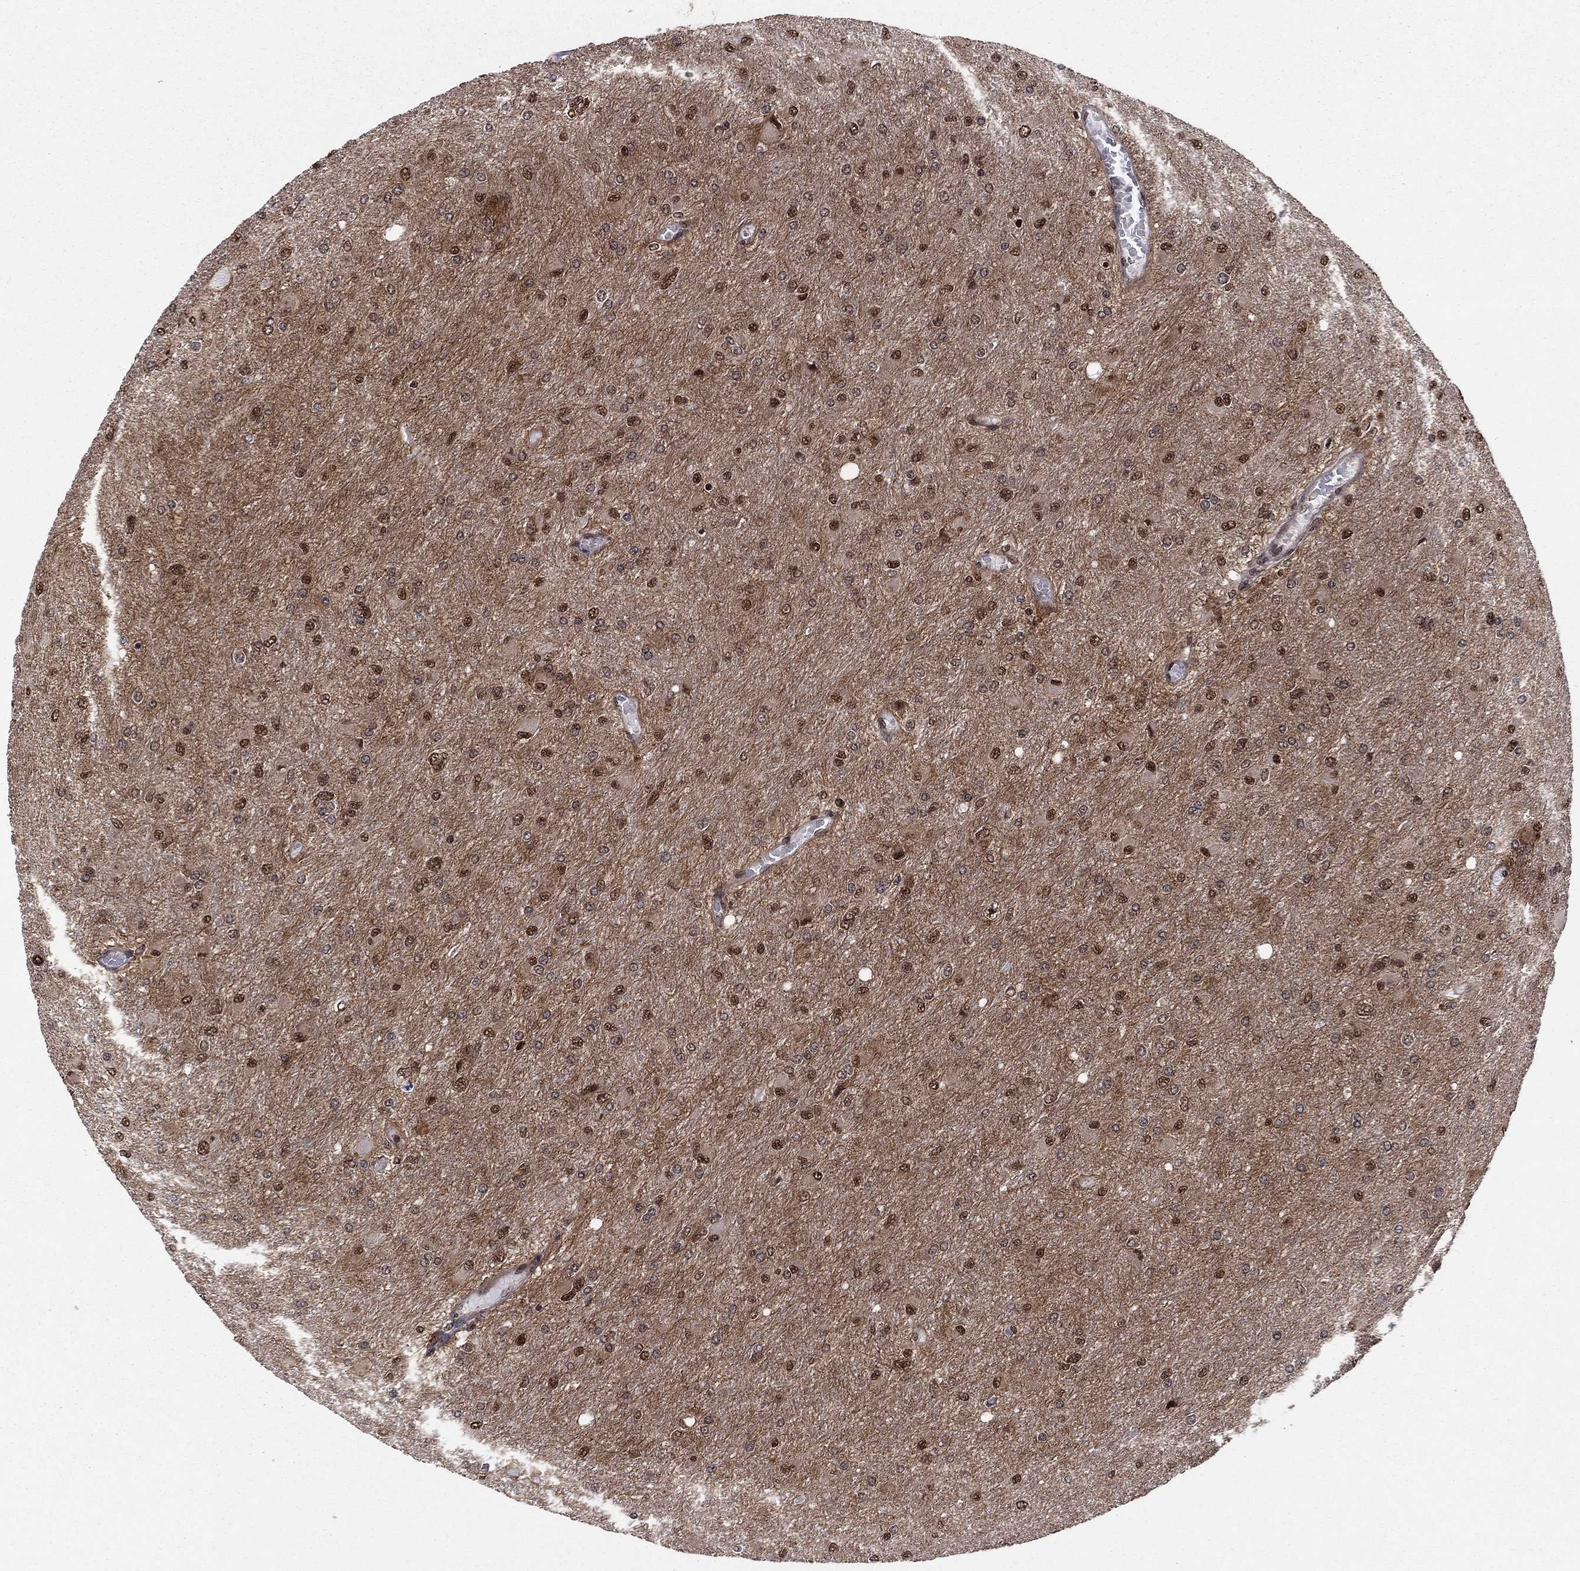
{"staining": {"intensity": "strong", "quantity": ">75%", "location": "cytoplasmic/membranous,nuclear"}, "tissue": "glioma", "cell_type": "Tumor cells", "image_type": "cancer", "snomed": [{"axis": "morphology", "description": "Glioma, malignant, High grade"}, {"axis": "topography", "description": "Cerebral cortex"}], "caption": "Immunohistochemistry (IHC) histopathology image of neoplastic tissue: human glioma stained using immunohistochemistry demonstrates high levels of strong protein expression localized specifically in the cytoplasmic/membranous and nuclear of tumor cells, appearing as a cytoplasmic/membranous and nuclear brown color.", "gene": "SSX2IP", "patient": {"sex": "female", "age": 36}}